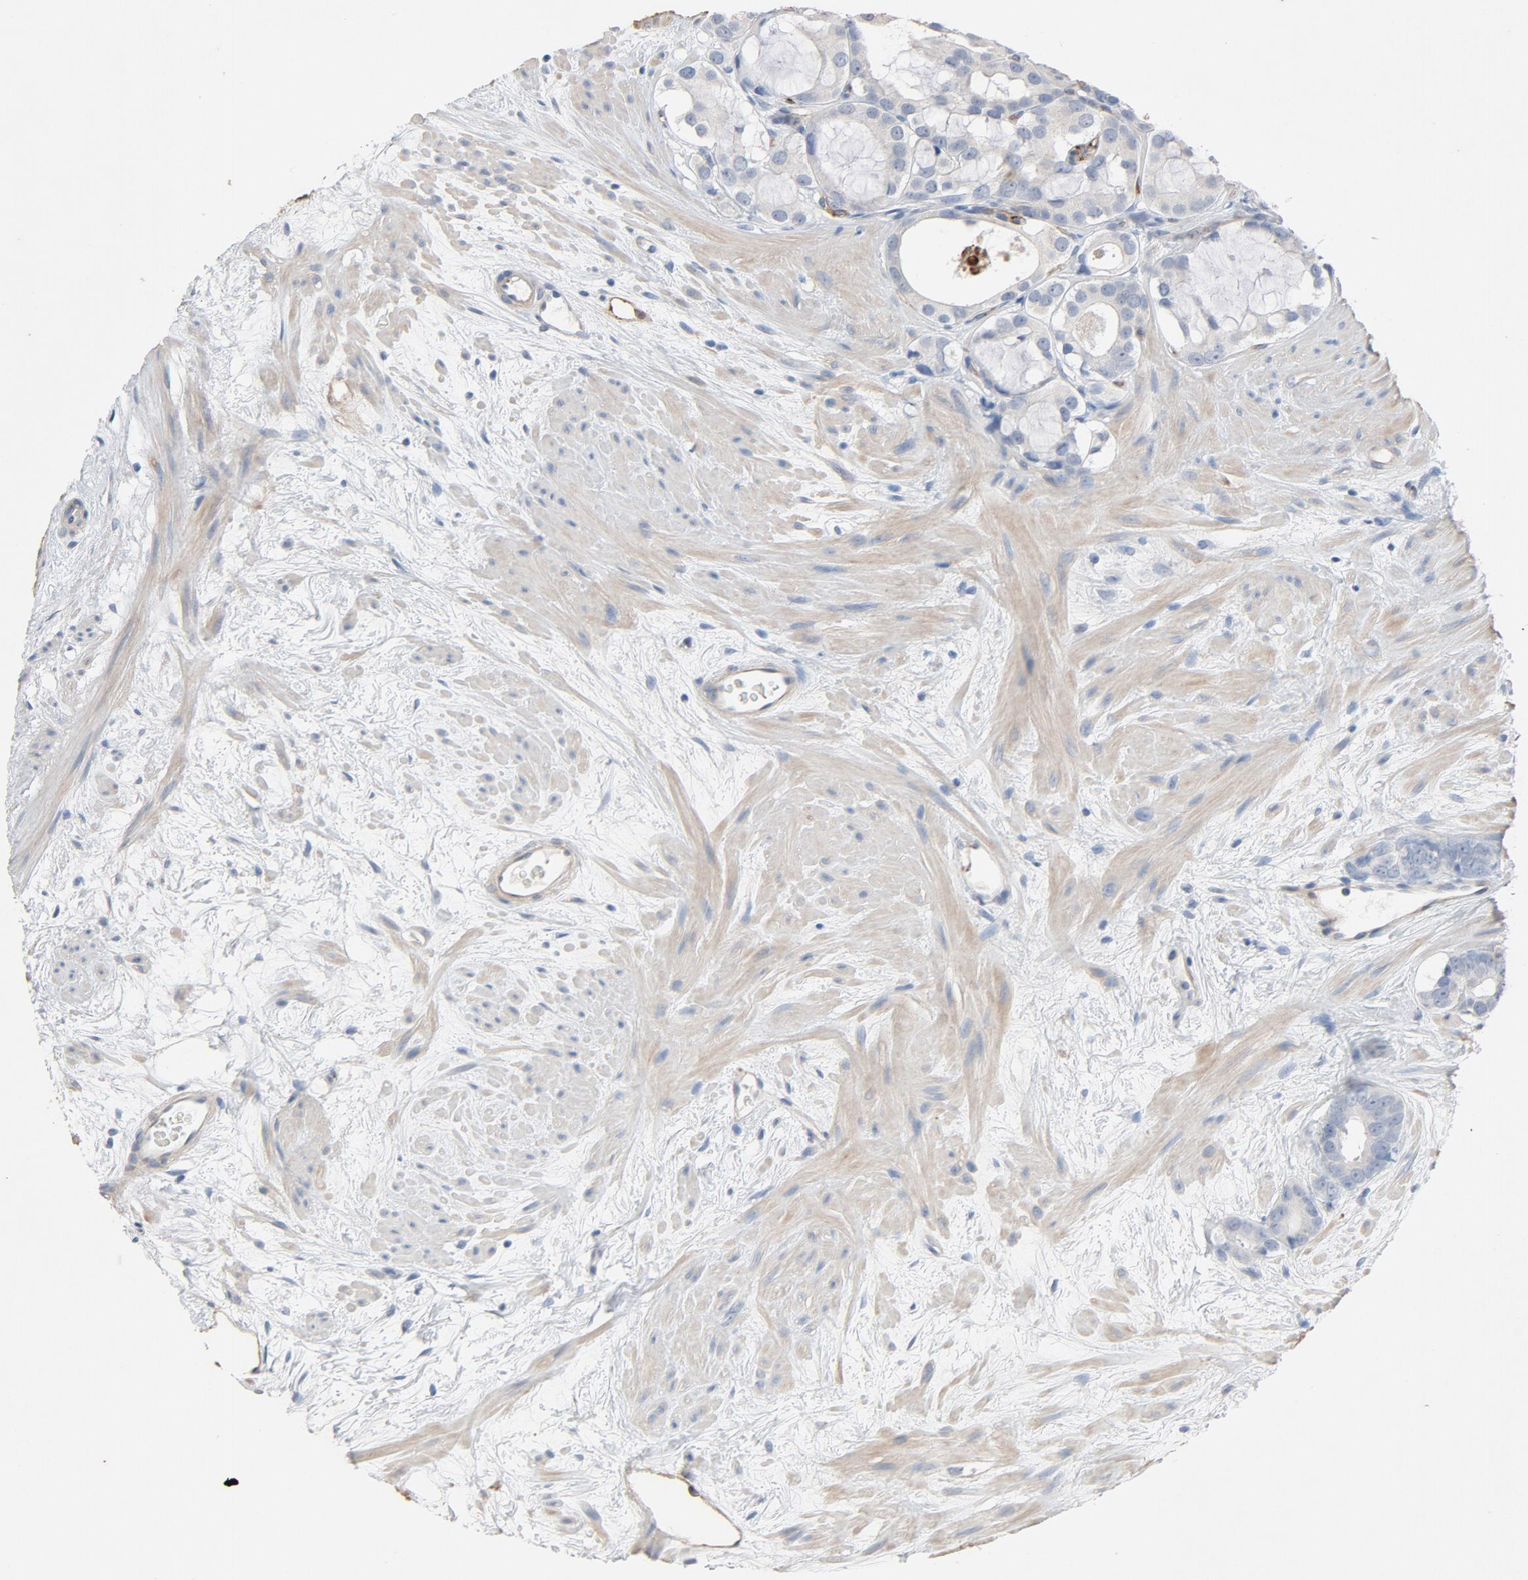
{"staining": {"intensity": "weak", "quantity": "<25%", "location": "cytoplasmic/membranous"}, "tissue": "prostate cancer", "cell_type": "Tumor cells", "image_type": "cancer", "snomed": [{"axis": "morphology", "description": "Adenocarcinoma, Low grade"}, {"axis": "topography", "description": "Prostate"}], "caption": "The immunohistochemistry (IHC) micrograph has no significant staining in tumor cells of prostate cancer tissue.", "gene": "KDR", "patient": {"sex": "male", "age": 57}}